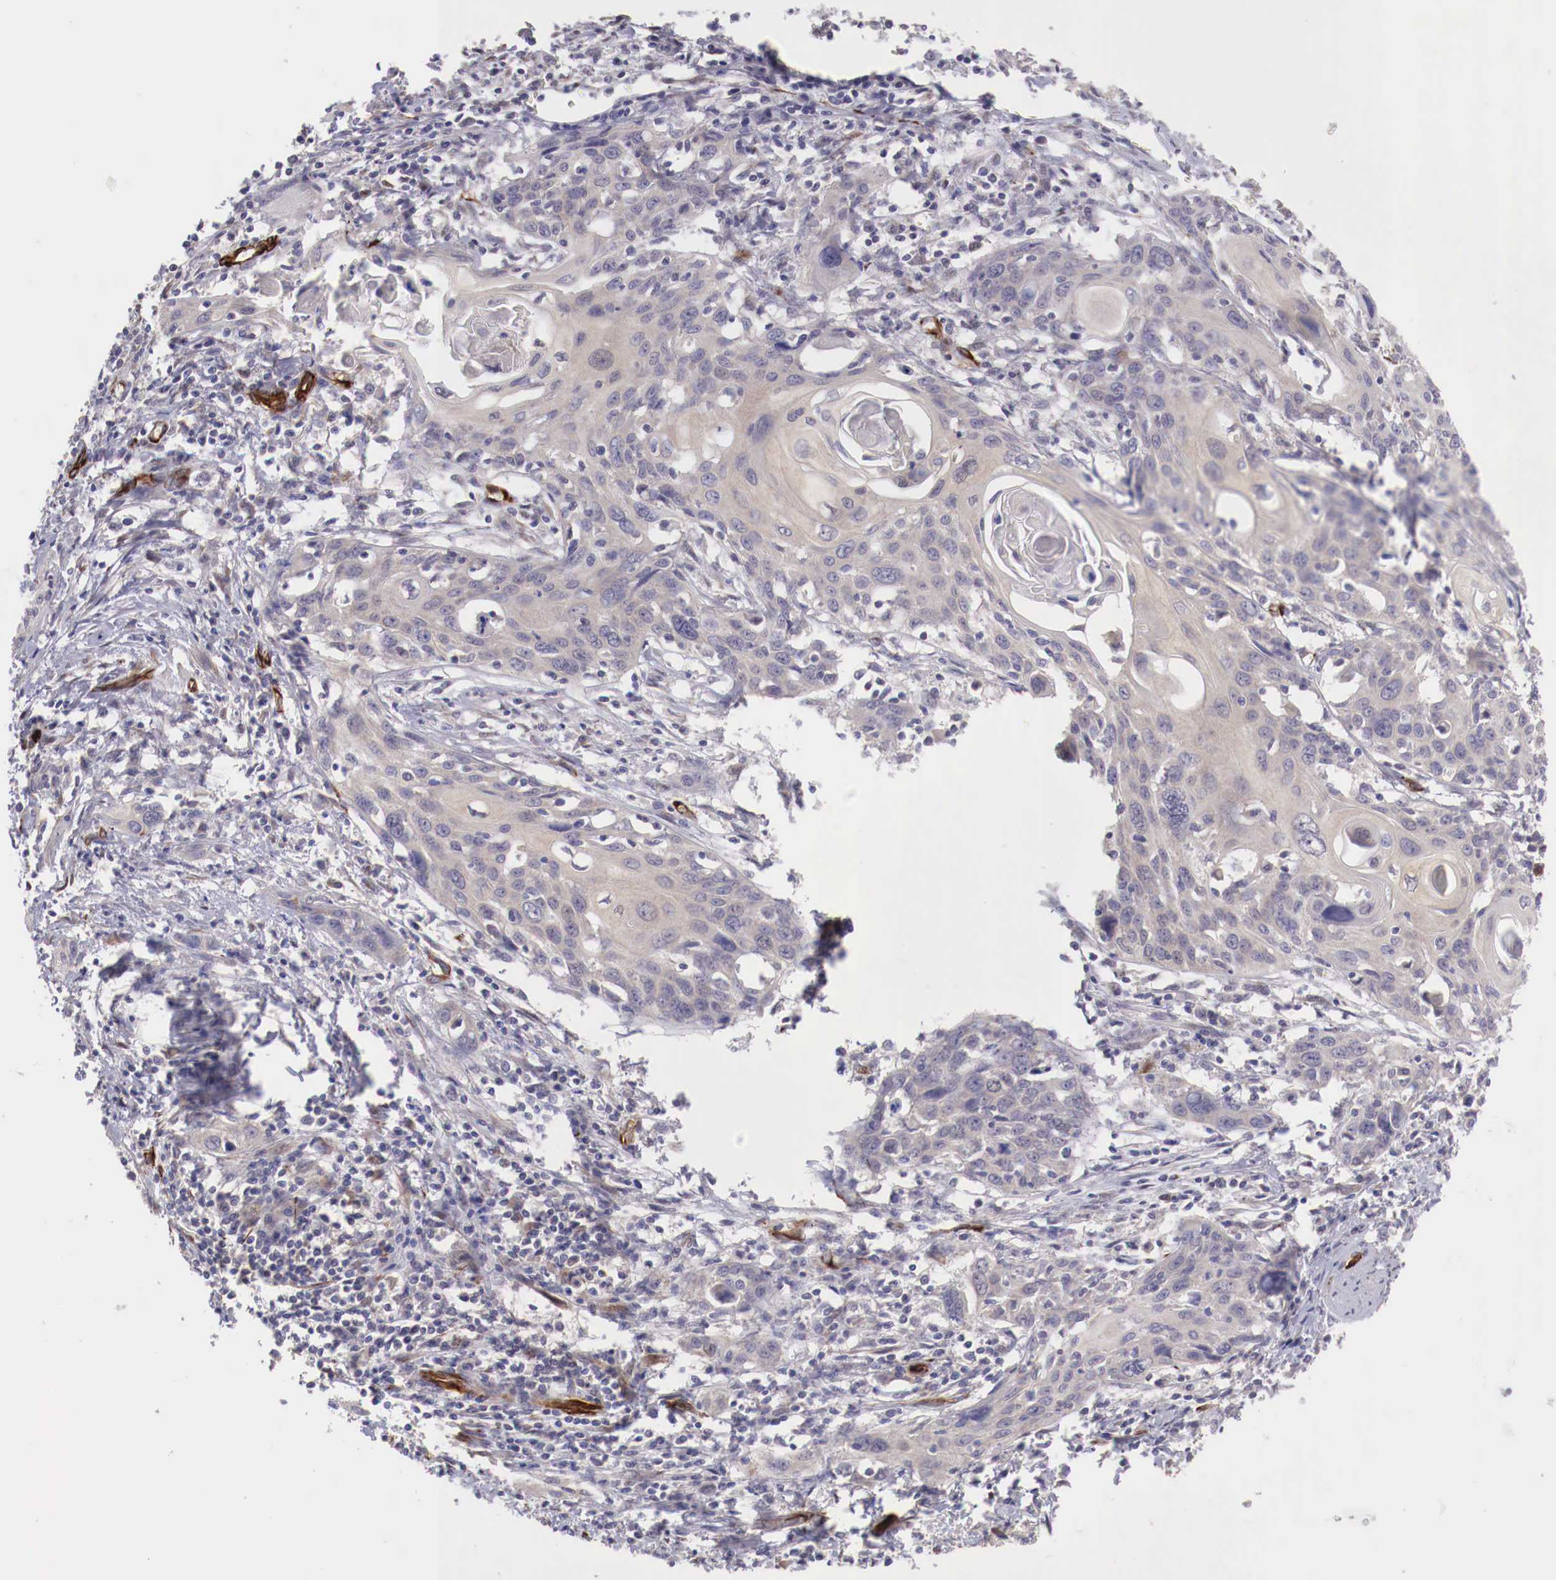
{"staining": {"intensity": "negative", "quantity": "none", "location": "none"}, "tissue": "cervical cancer", "cell_type": "Tumor cells", "image_type": "cancer", "snomed": [{"axis": "morphology", "description": "Squamous cell carcinoma, NOS"}, {"axis": "topography", "description": "Cervix"}], "caption": "IHC image of human cervical cancer (squamous cell carcinoma) stained for a protein (brown), which exhibits no staining in tumor cells.", "gene": "WT1", "patient": {"sex": "female", "age": 54}}